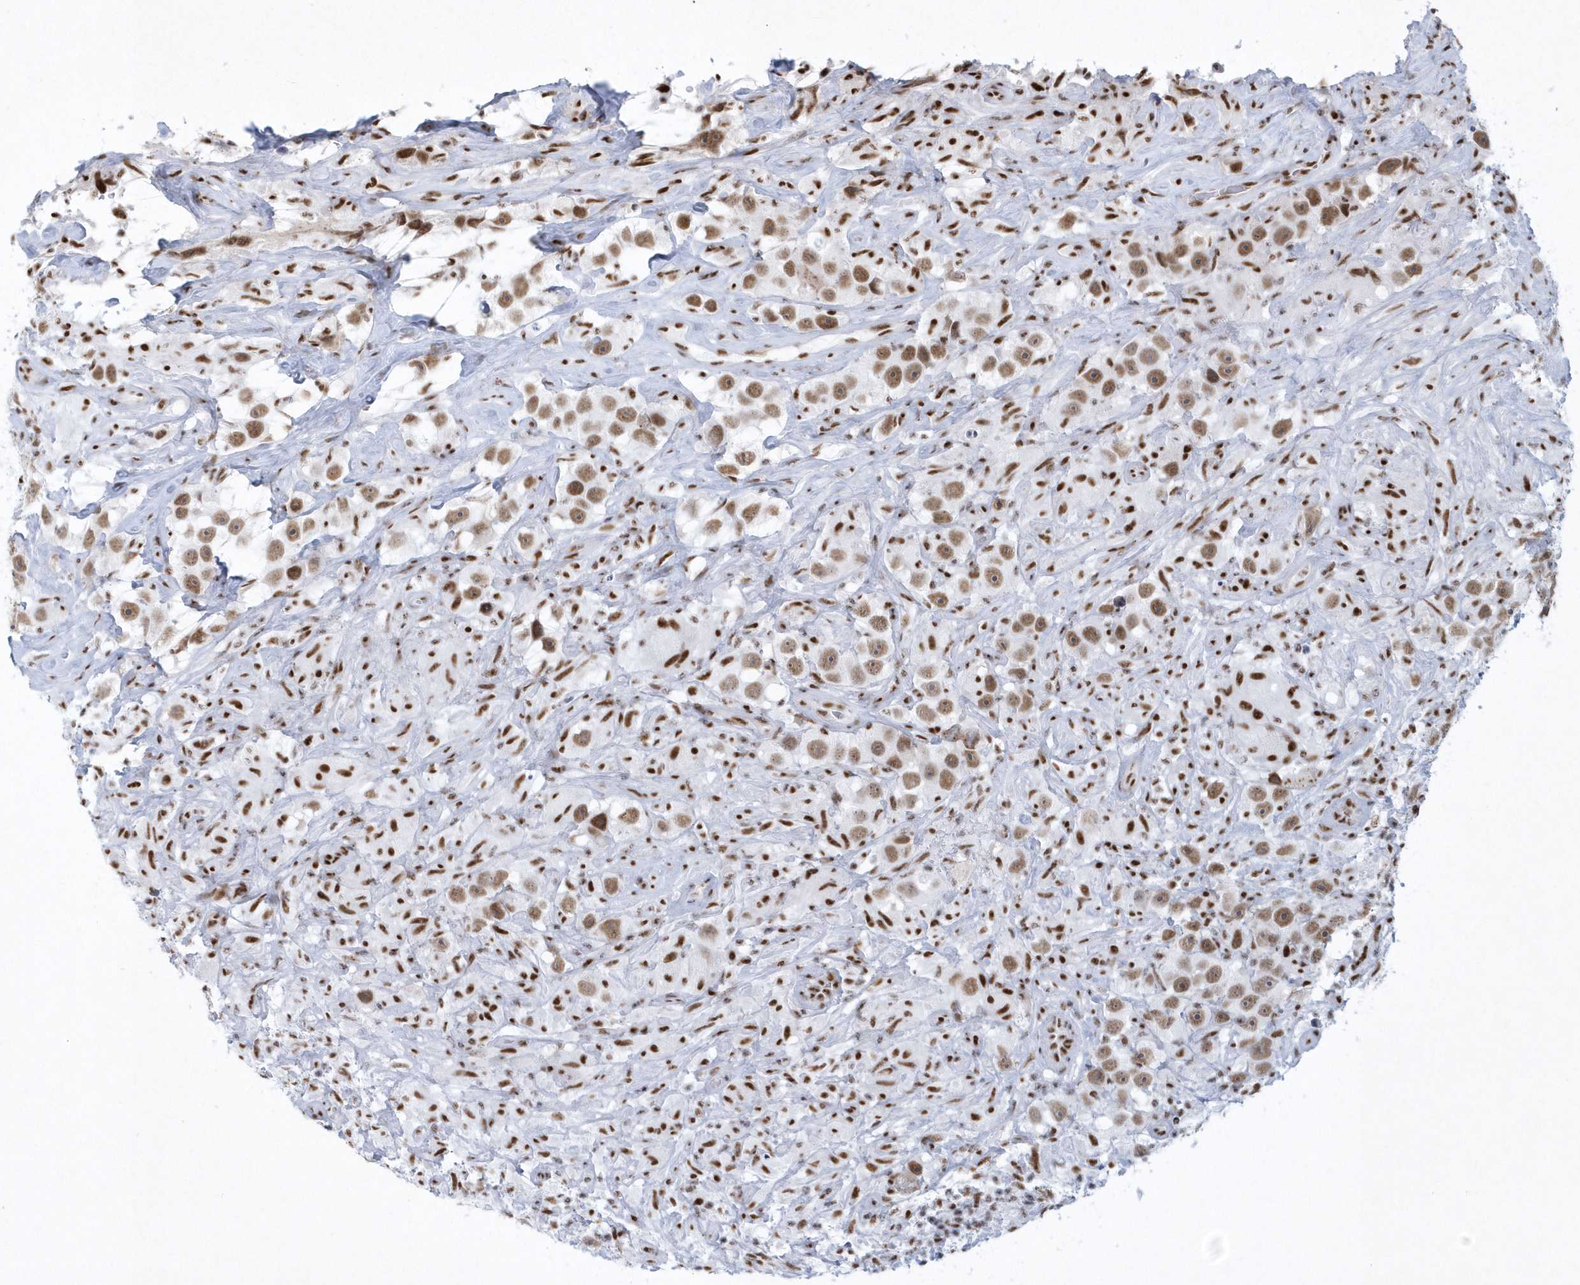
{"staining": {"intensity": "moderate", "quantity": ">75%", "location": "nuclear"}, "tissue": "testis cancer", "cell_type": "Tumor cells", "image_type": "cancer", "snomed": [{"axis": "morphology", "description": "Seminoma, NOS"}, {"axis": "topography", "description": "Testis"}], "caption": "The immunohistochemical stain highlights moderate nuclear positivity in tumor cells of testis seminoma tissue.", "gene": "DCLRE1A", "patient": {"sex": "male", "age": 49}}